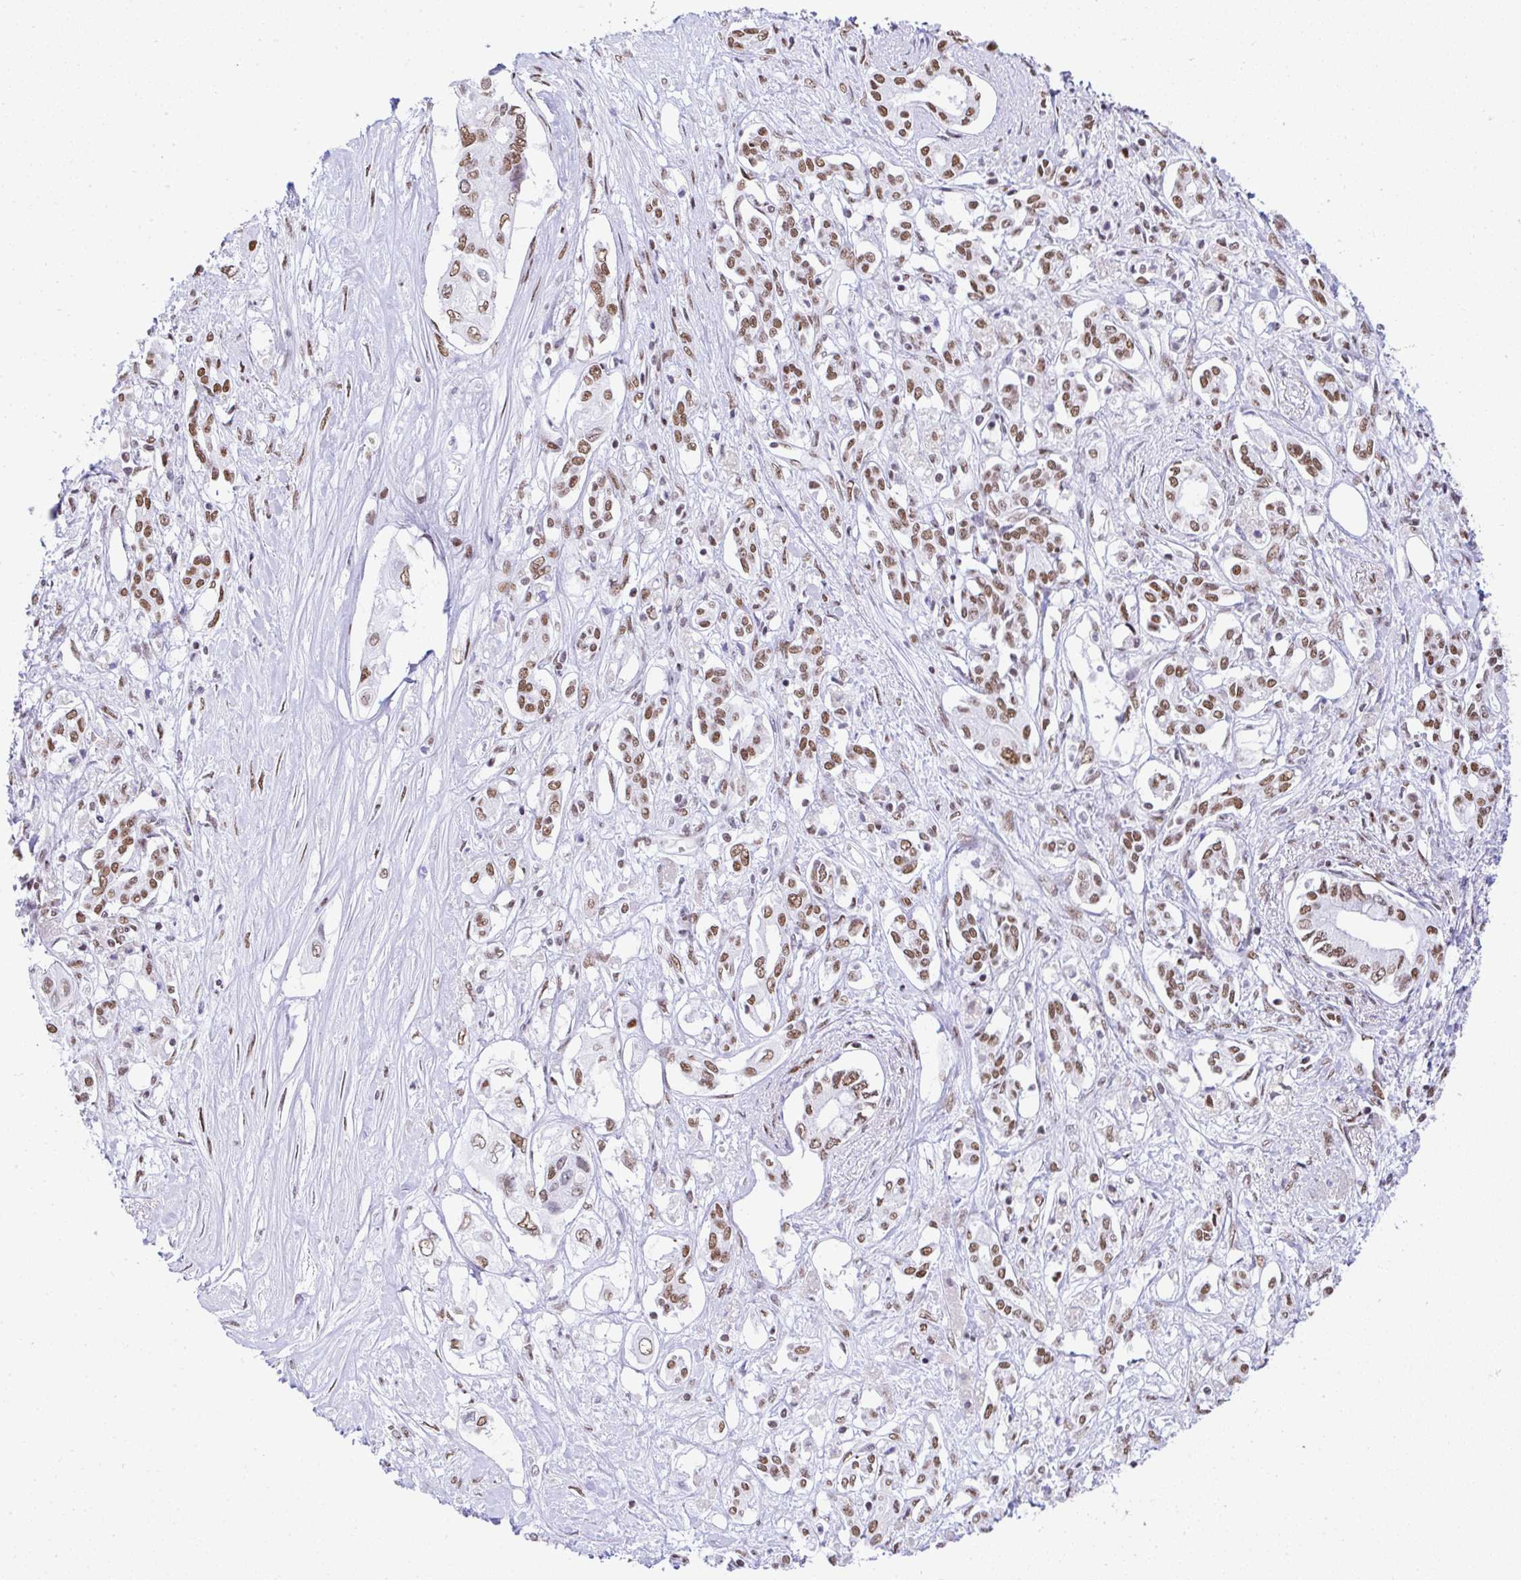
{"staining": {"intensity": "moderate", "quantity": ">75%", "location": "nuclear"}, "tissue": "pancreatic cancer", "cell_type": "Tumor cells", "image_type": "cancer", "snomed": [{"axis": "morphology", "description": "Adenocarcinoma, NOS"}, {"axis": "topography", "description": "Pancreas"}], "caption": "Protein staining of pancreatic cancer (adenocarcinoma) tissue shows moderate nuclear expression in about >75% of tumor cells.", "gene": "DDX52", "patient": {"sex": "female", "age": 63}}